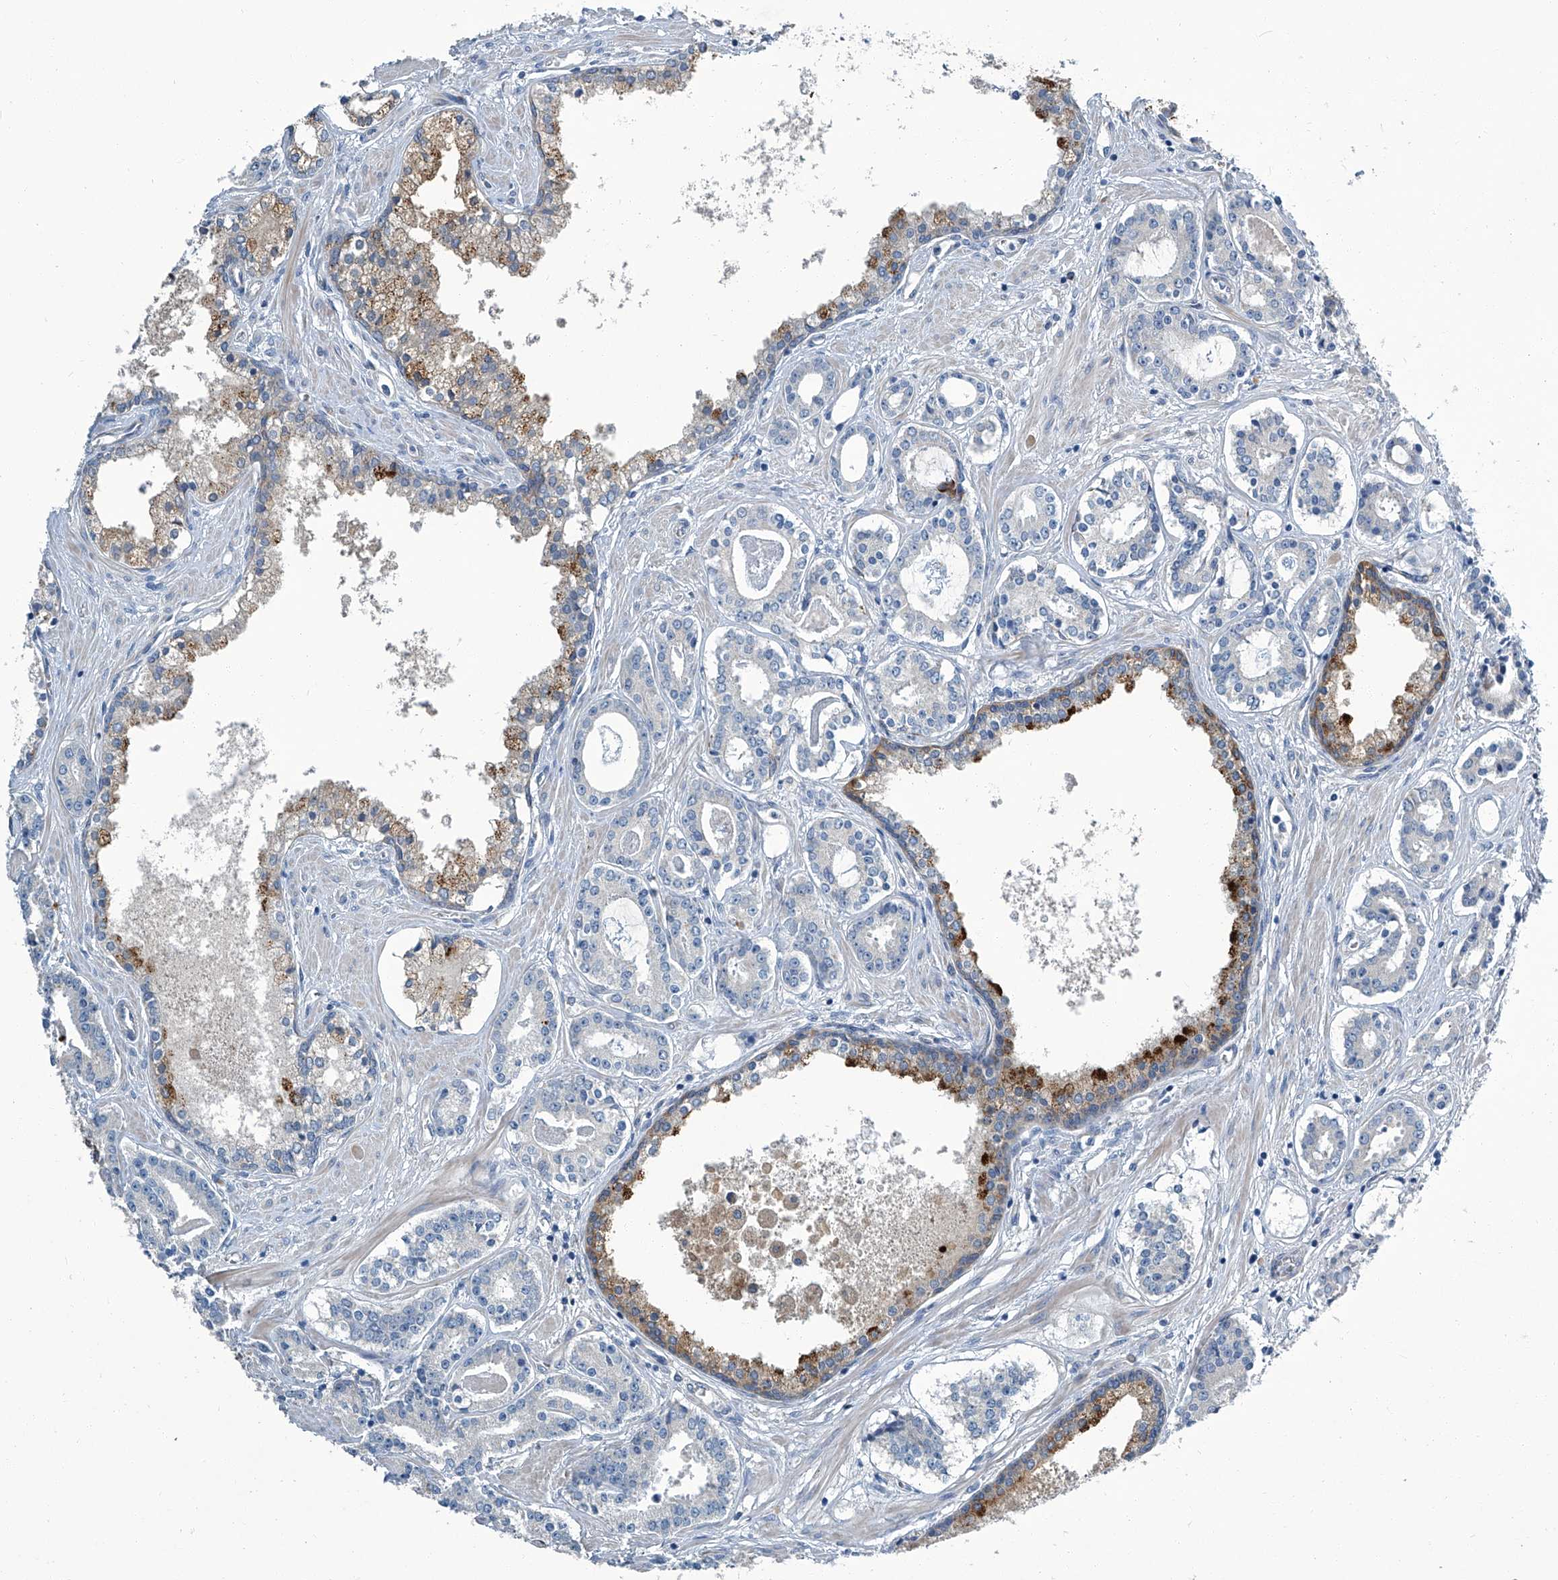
{"staining": {"intensity": "negative", "quantity": "none", "location": "none"}, "tissue": "prostate cancer", "cell_type": "Tumor cells", "image_type": "cancer", "snomed": [{"axis": "morphology", "description": "Adenocarcinoma, High grade"}, {"axis": "topography", "description": "Prostate"}], "caption": "The micrograph reveals no staining of tumor cells in high-grade adenocarcinoma (prostate).", "gene": "SLC26A11", "patient": {"sex": "male", "age": 58}}